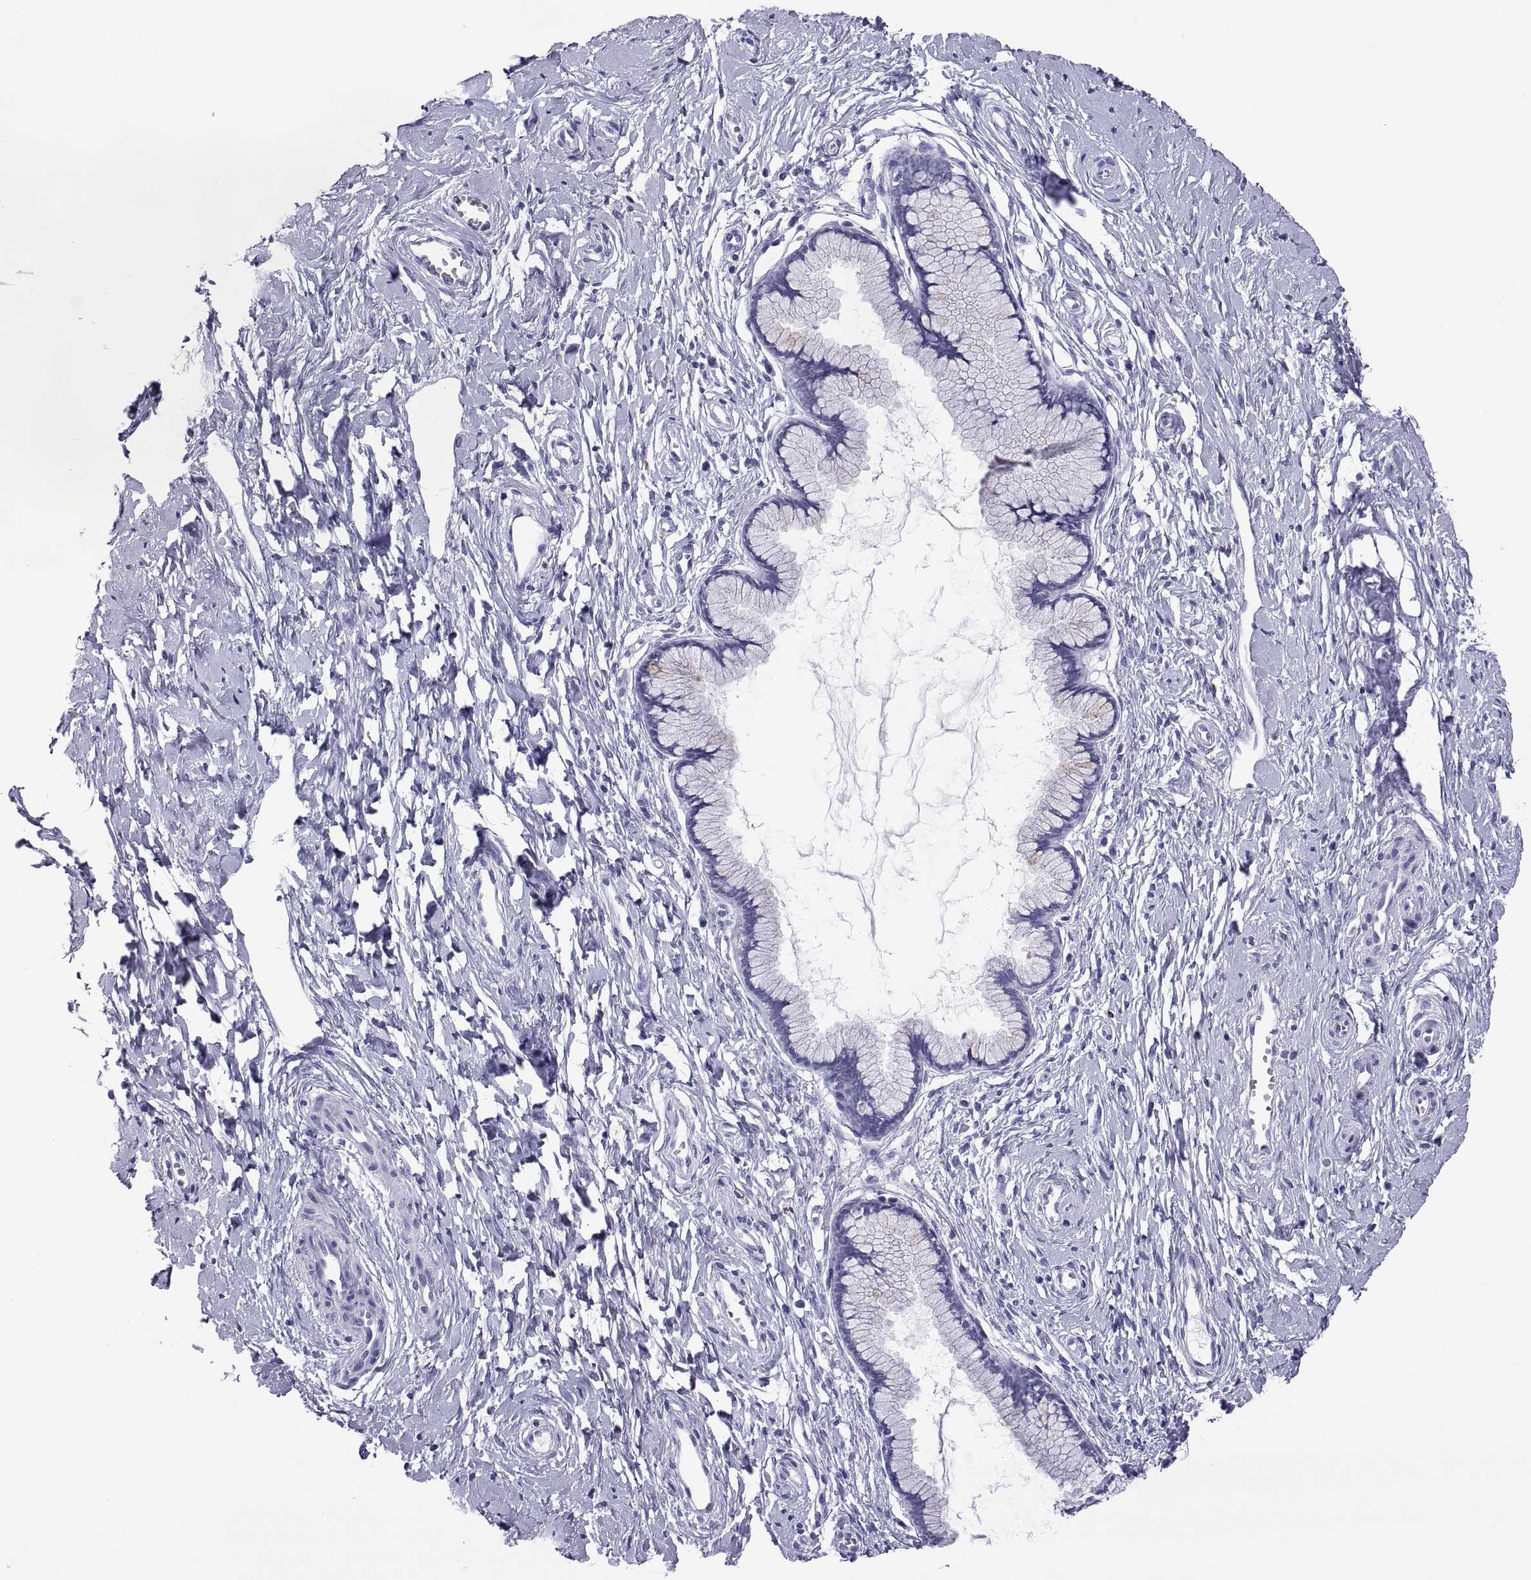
{"staining": {"intensity": "negative", "quantity": "none", "location": "none"}, "tissue": "cervix", "cell_type": "Glandular cells", "image_type": "normal", "snomed": [{"axis": "morphology", "description": "Normal tissue, NOS"}, {"axis": "topography", "description": "Cervix"}], "caption": "DAB (3,3'-diaminobenzidine) immunohistochemical staining of benign human cervix exhibits no significant staining in glandular cells. (DAB (3,3'-diaminobenzidine) immunohistochemistry (IHC) visualized using brightfield microscopy, high magnification).", "gene": "QRICH2", "patient": {"sex": "female", "age": 40}}